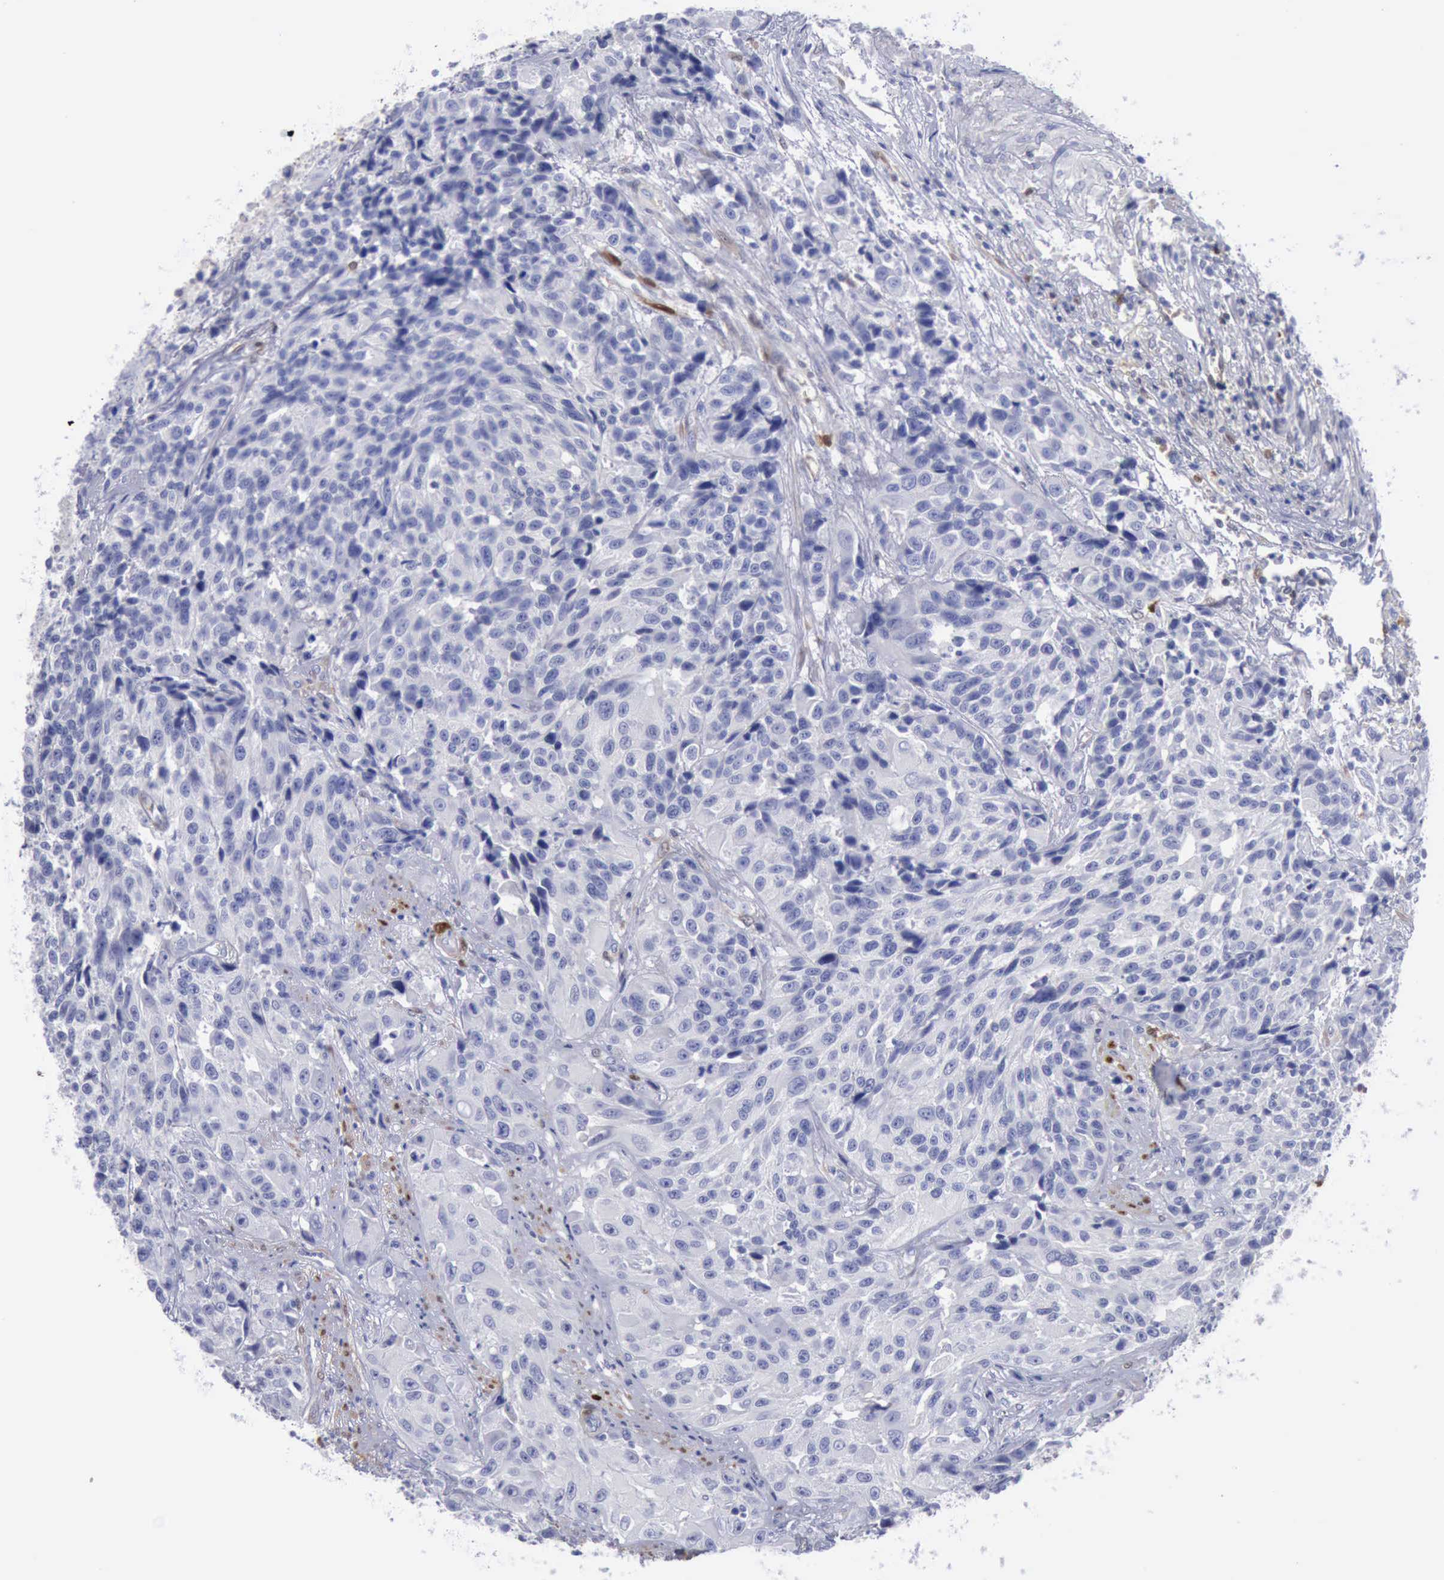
{"staining": {"intensity": "negative", "quantity": "none", "location": "none"}, "tissue": "urothelial cancer", "cell_type": "Tumor cells", "image_type": "cancer", "snomed": [{"axis": "morphology", "description": "Urothelial carcinoma, High grade"}, {"axis": "topography", "description": "Urinary bladder"}], "caption": "Urothelial cancer was stained to show a protein in brown. There is no significant expression in tumor cells.", "gene": "FHL1", "patient": {"sex": "female", "age": 81}}